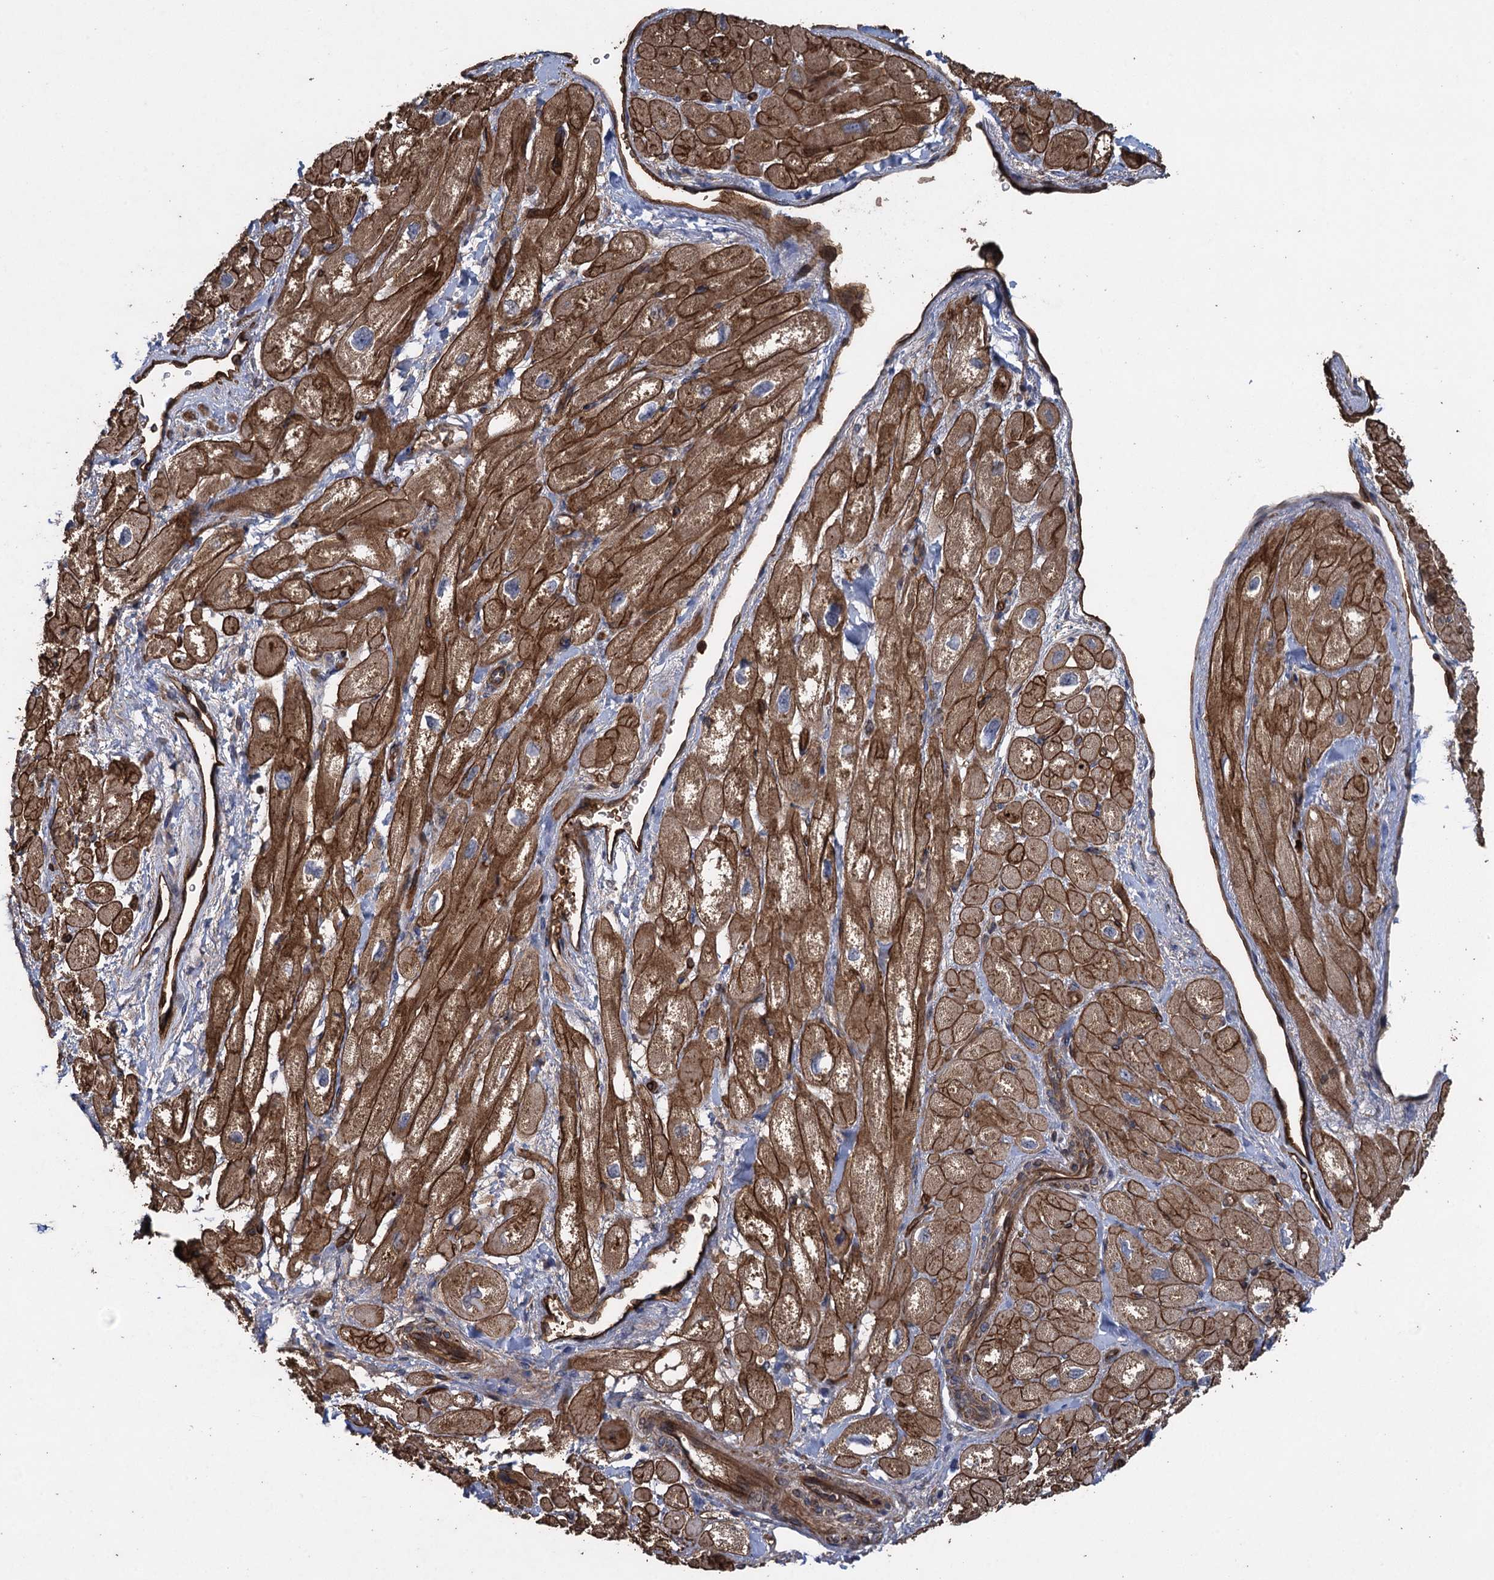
{"staining": {"intensity": "moderate", "quantity": ">75%", "location": "cytoplasmic/membranous"}, "tissue": "heart muscle", "cell_type": "Cardiomyocytes", "image_type": "normal", "snomed": [{"axis": "morphology", "description": "Normal tissue, NOS"}, {"axis": "topography", "description": "Heart"}], "caption": "There is medium levels of moderate cytoplasmic/membranous expression in cardiomyocytes of unremarkable heart muscle, as demonstrated by immunohistochemical staining (brown color).", "gene": "TXNDC11", "patient": {"sex": "male", "age": 65}}